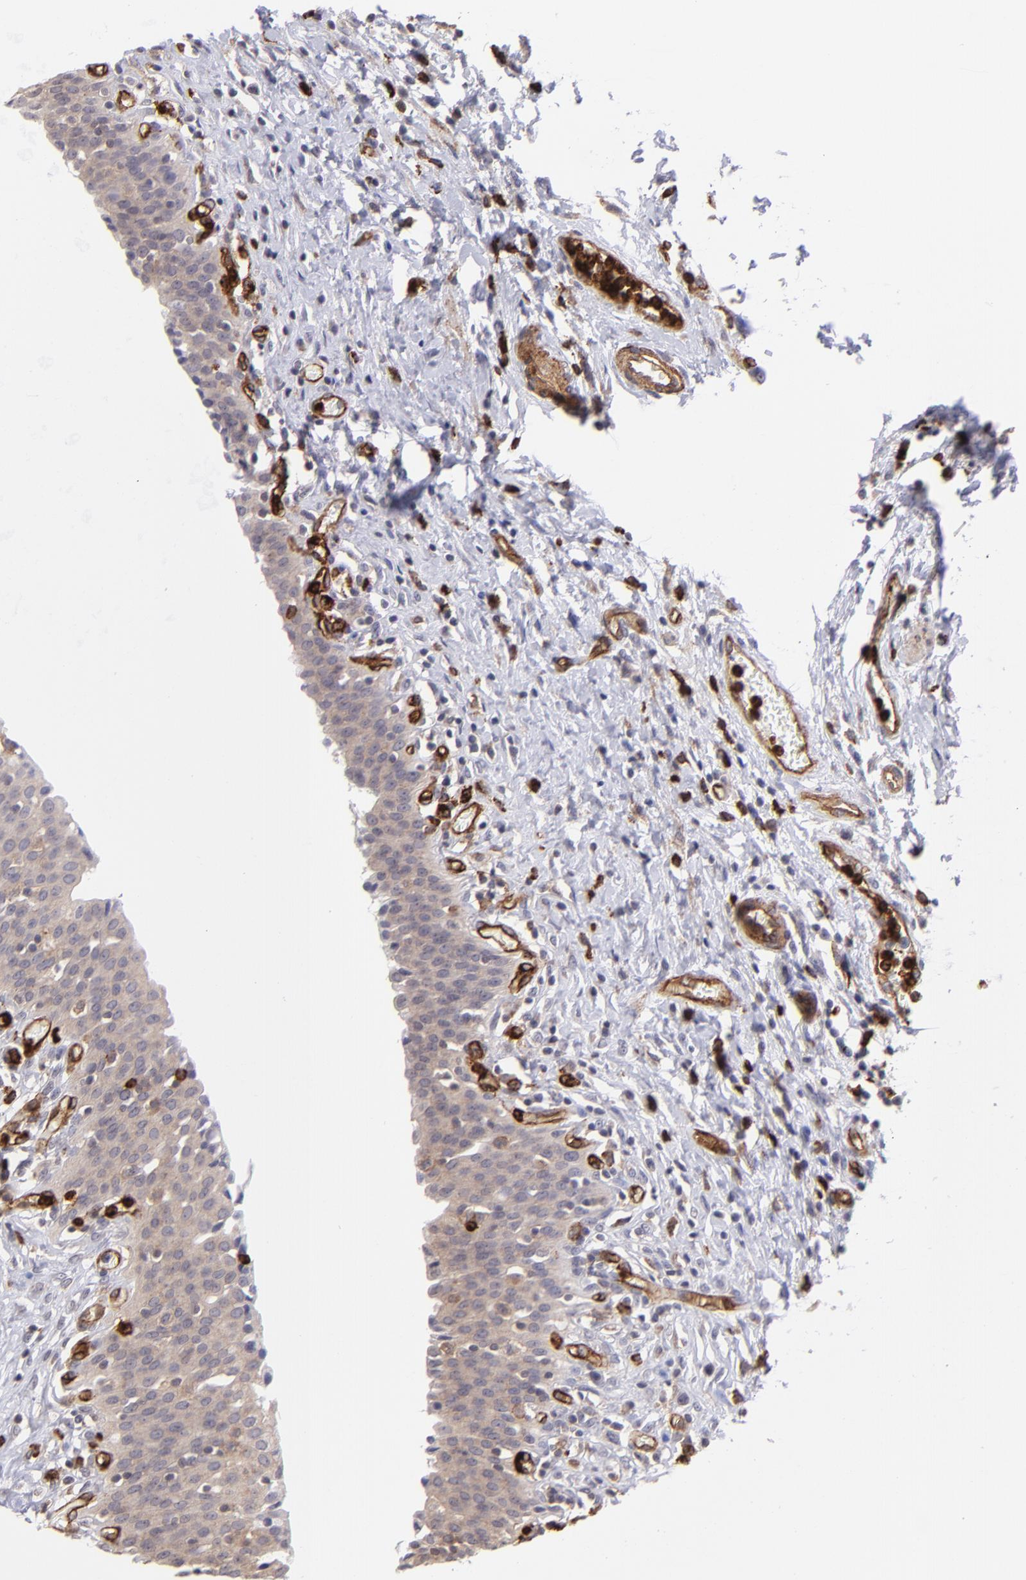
{"staining": {"intensity": "weak", "quantity": ">75%", "location": "cytoplasmic/membranous"}, "tissue": "urinary bladder", "cell_type": "Urothelial cells", "image_type": "normal", "snomed": [{"axis": "morphology", "description": "Normal tissue, NOS"}, {"axis": "topography", "description": "Urinary bladder"}], "caption": "A brown stain labels weak cytoplasmic/membranous expression of a protein in urothelial cells of normal human urinary bladder.", "gene": "DYSF", "patient": {"sex": "male", "age": 51}}